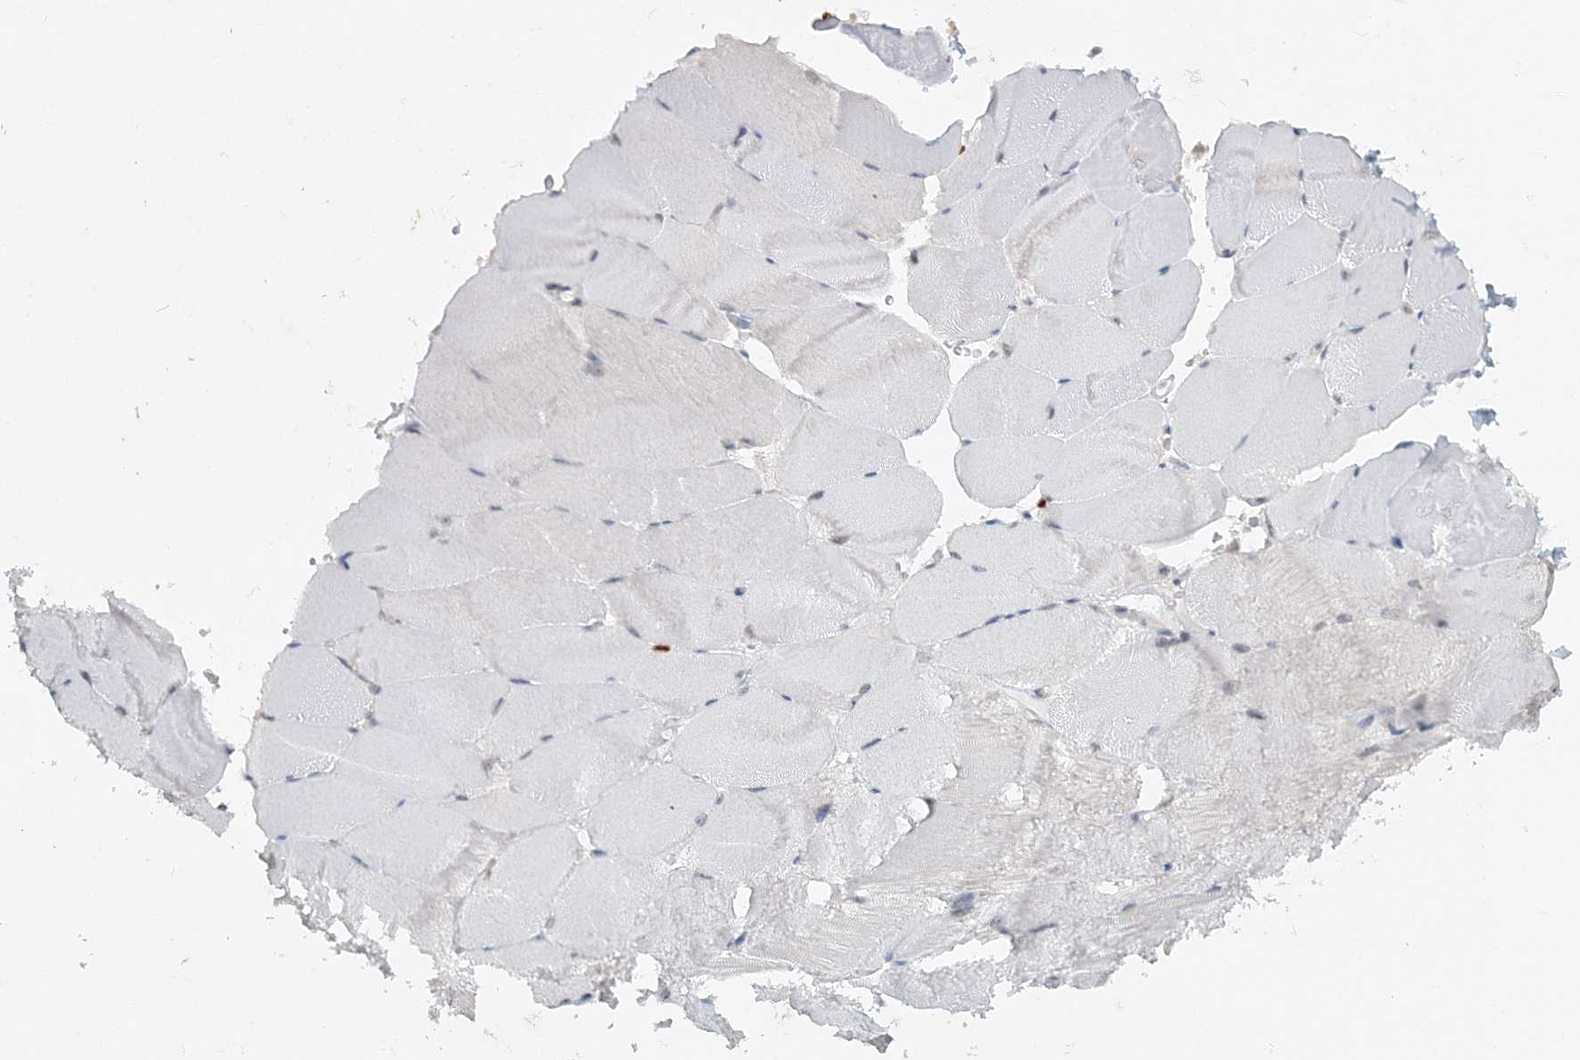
{"staining": {"intensity": "negative", "quantity": "none", "location": "none"}, "tissue": "skeletal muscle", "cell_type": "Myocytes", "image_type": "normal", "snomed": [{"axis": "morphology", "description": "Normal tissue, NOS"}, {"axis": "topography", "description": "Skeletal muscle"}, {"axis": "topography", "description": "Parathyroid gland"}], "caption": "Immunohistochemical staining of unremarkable skeletal muscle shows no significant positivity in myocytes. (DAB (3,3'-diaminobenzidine) IHC, high magnification).", "gene": "NUP54", "patient": {"sex": "female", "age": 37}}